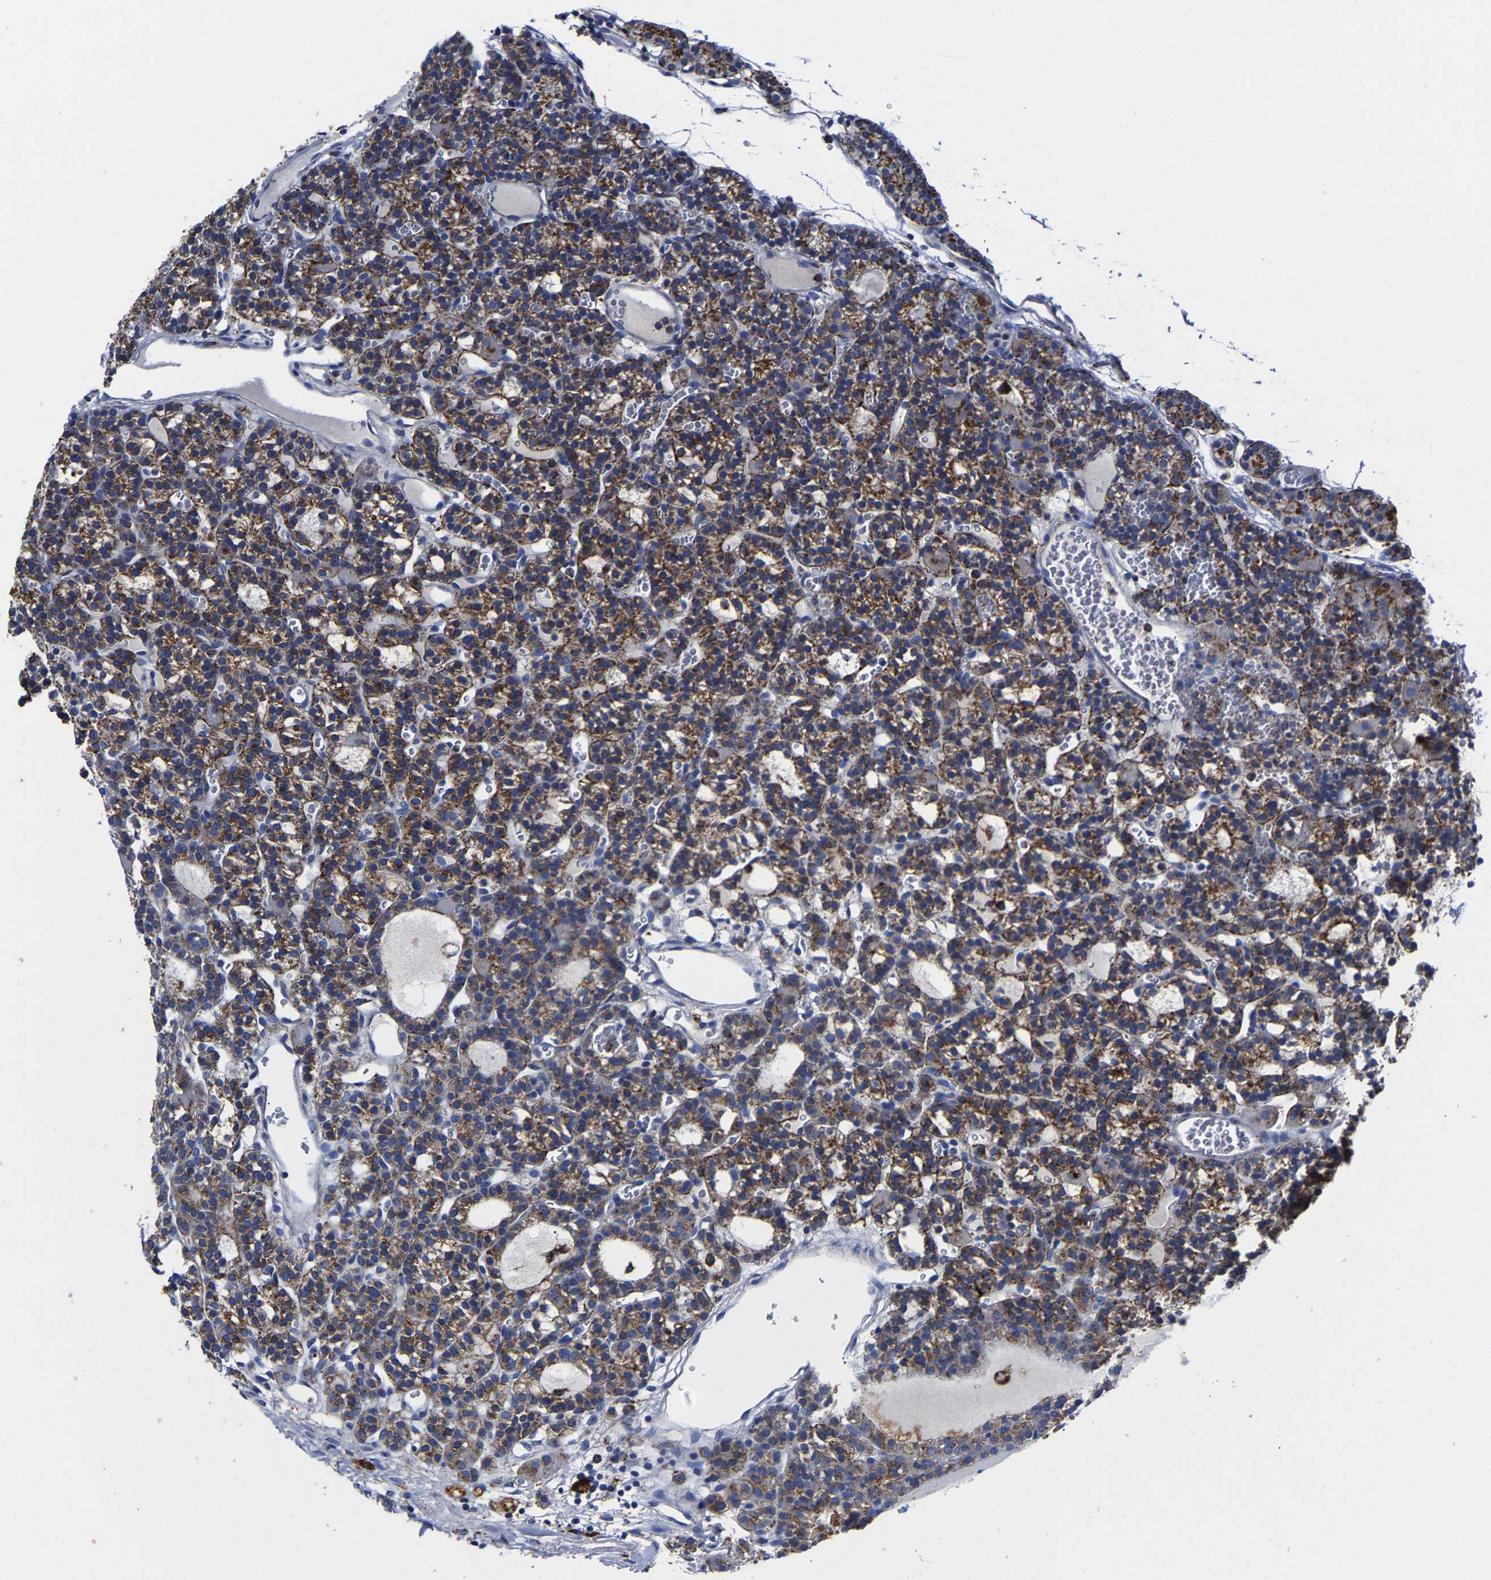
{"staining": {"intensity": "strong", "quantity": ">75%", "location": "cytoplasmic/membranous"}, "tissue": "parathyroid gland", "cell_type": "Glandular cells", "image_type": "normal", "snomed": [{"axis": "morphology", "description": "Normal tissue, NOS"}, {"axis": "morphology", "description": "Adenoma, NOS"}, {"axis": "topography", "description": "Parathyroid gland"}], "caption": "Immunohistochemistry of benign human parathyroid gland demonstrates high levels of strong cytoplasmic/membranous positivity in approximately >75% of glandular cells.", "gene": "LAMTOR4", "patient": {"sex": "female", "age": 58}}